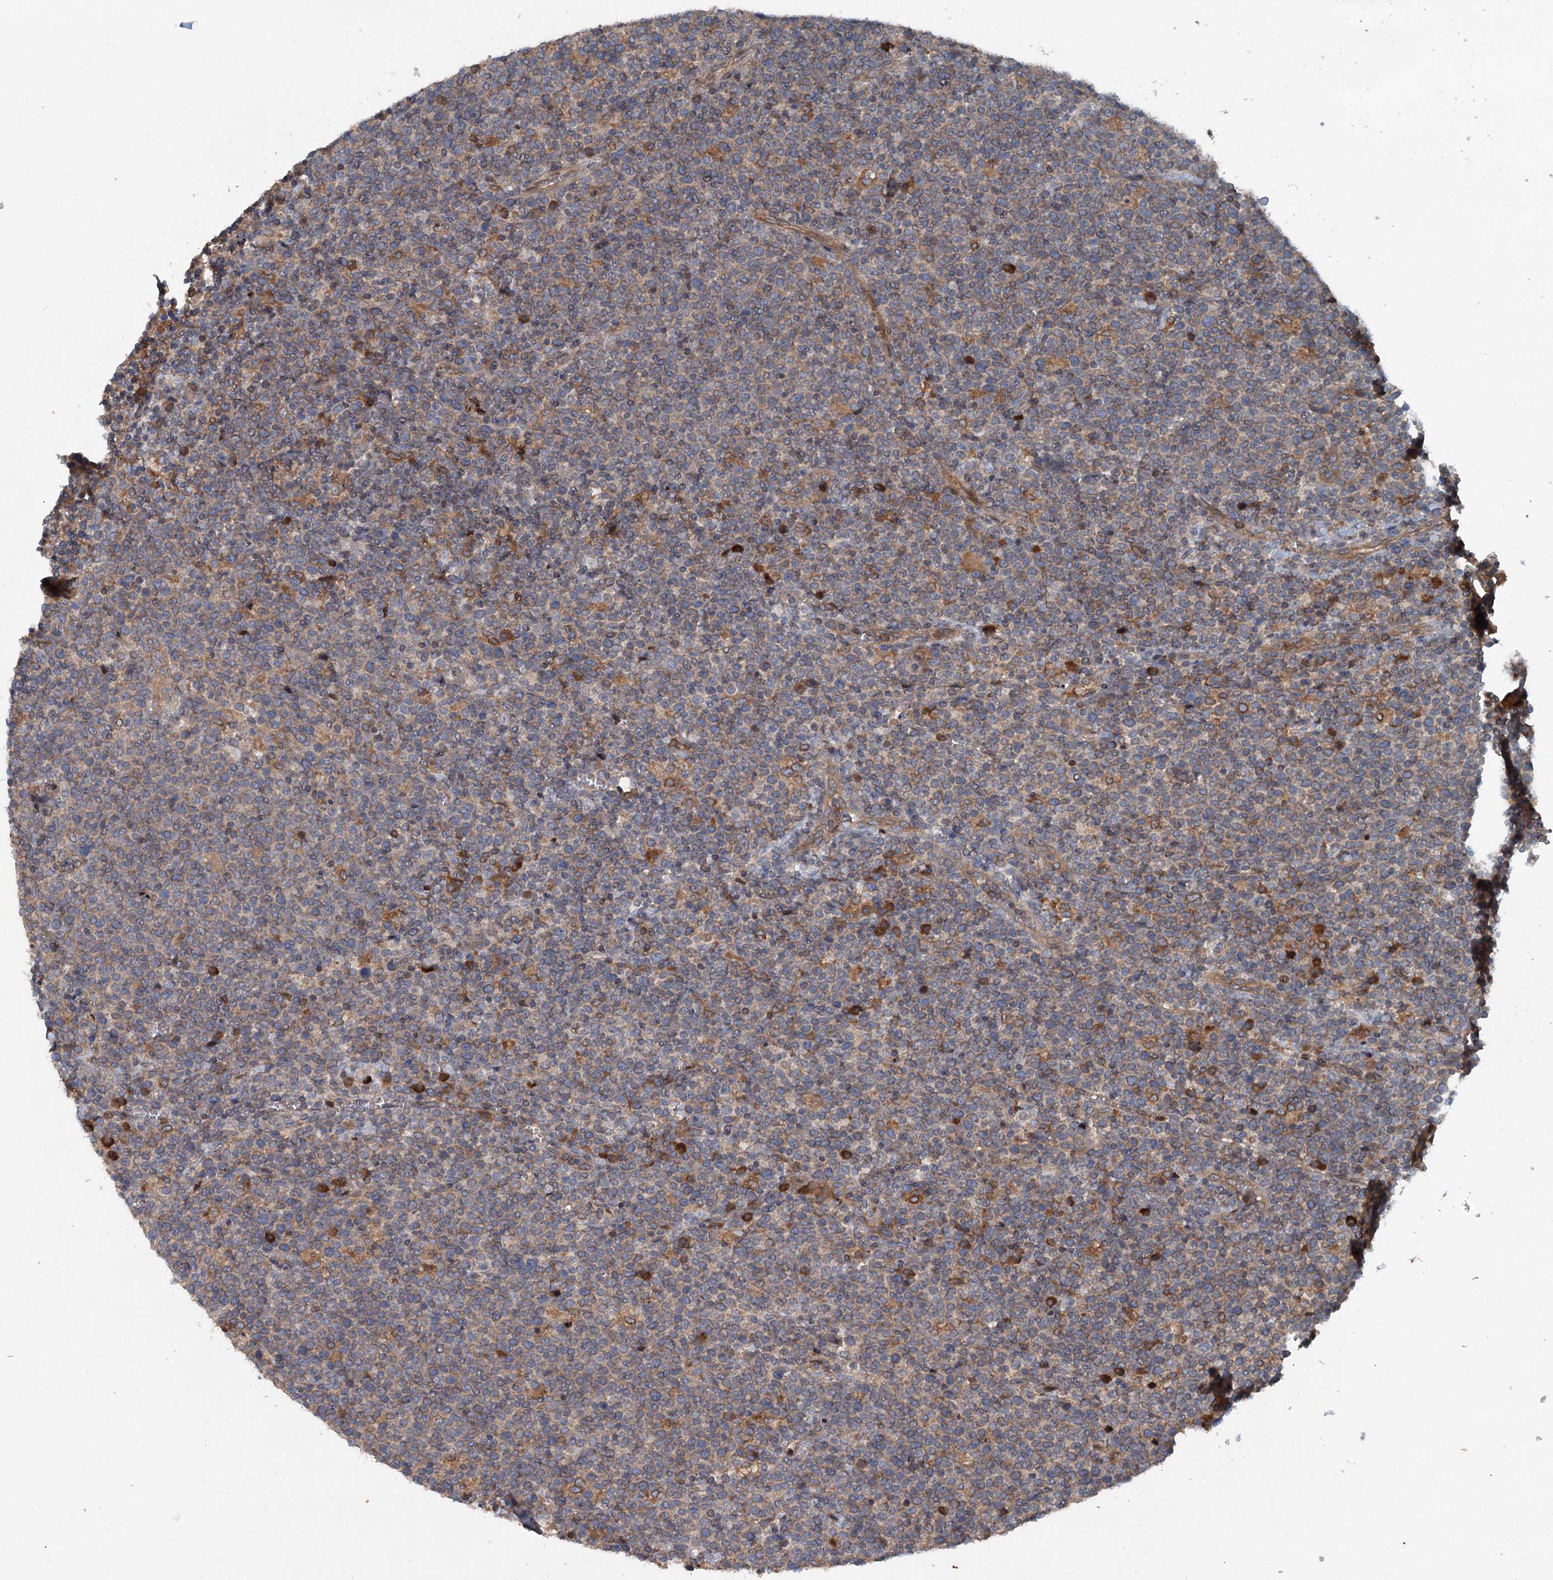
{"staining": {"intensity": "moderate", "quantity": "25%-75%", "location": "cytoplasmic/membranous"}, "tissue": "lymphoma", "cell_type": "Tumor cells", "image_type": "cancer", "snomed": [{"axis": "morphology", "description": "Malignant lymphoma, non-Hodgkin's type, High grade"}, {"axis": "topography", "description": "Lymph node"}], "caption": "Tumor cells demonstrate moderate cytoplasmic/membranous staining in about 25%-75% of cells in lymphoma.", "gene": "TAPBPL", "patient": {"sex": "male", "age": 61}}